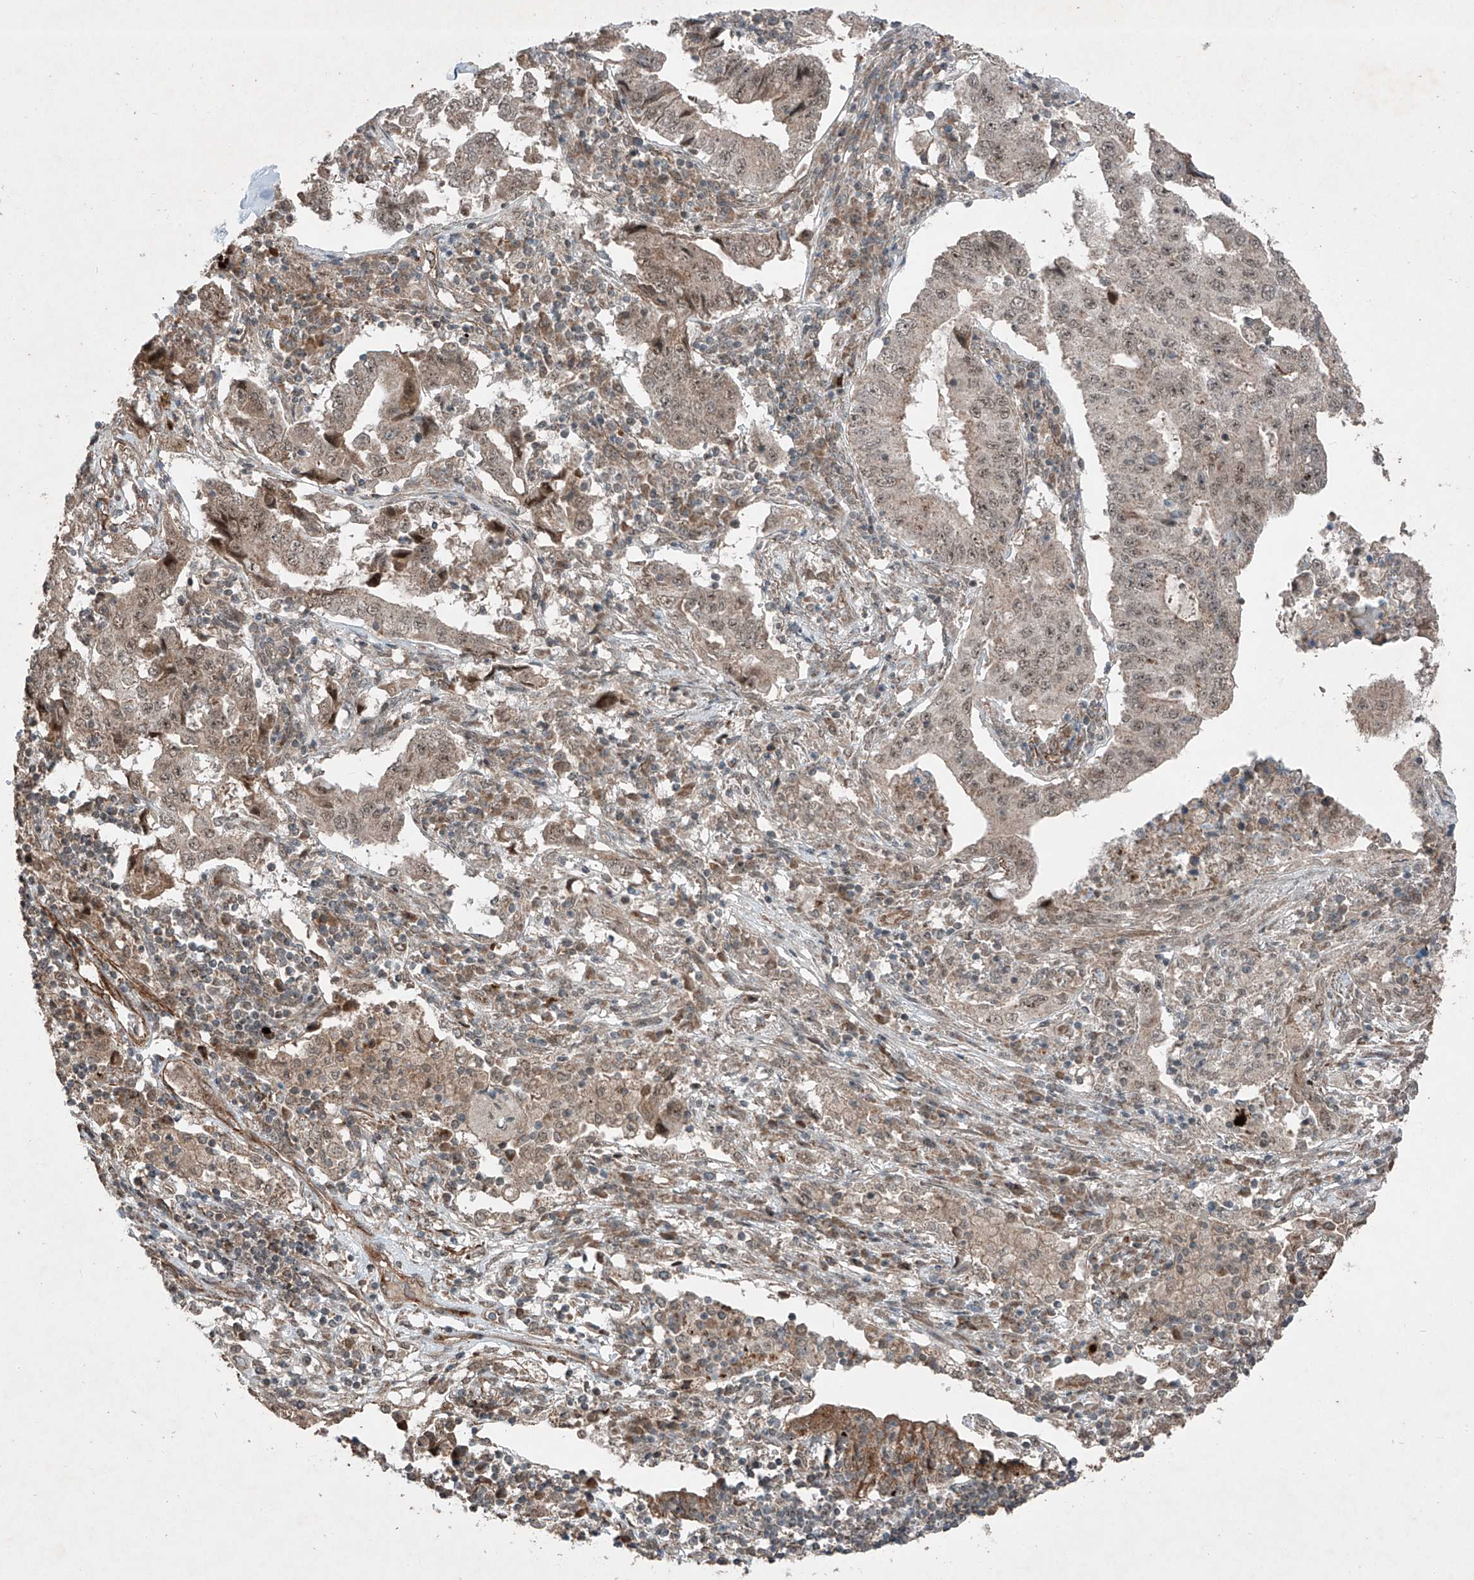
{"staining": {"intensity": "weak", "quantity": ">75%", "location": "nuclear"}, "tissue": "lung cancer", "cell_type": "Tumor cells", "image_type": "cancer", "snomed": [{"axis": "morphology", "description": "Adenocarcinoma, NOS"}, {"axis": "topography", "description": "Lung"}], "caption": "Lung cancer stained with DAB (3,3'-diaminobenzidine) immunohistochemistry (IHC) exhibits low levels of weak nuclear positivity in approximately >75% of tumor cells.", "gene": "ZNF620", "patient": {"sex": "female", "age": 51}}